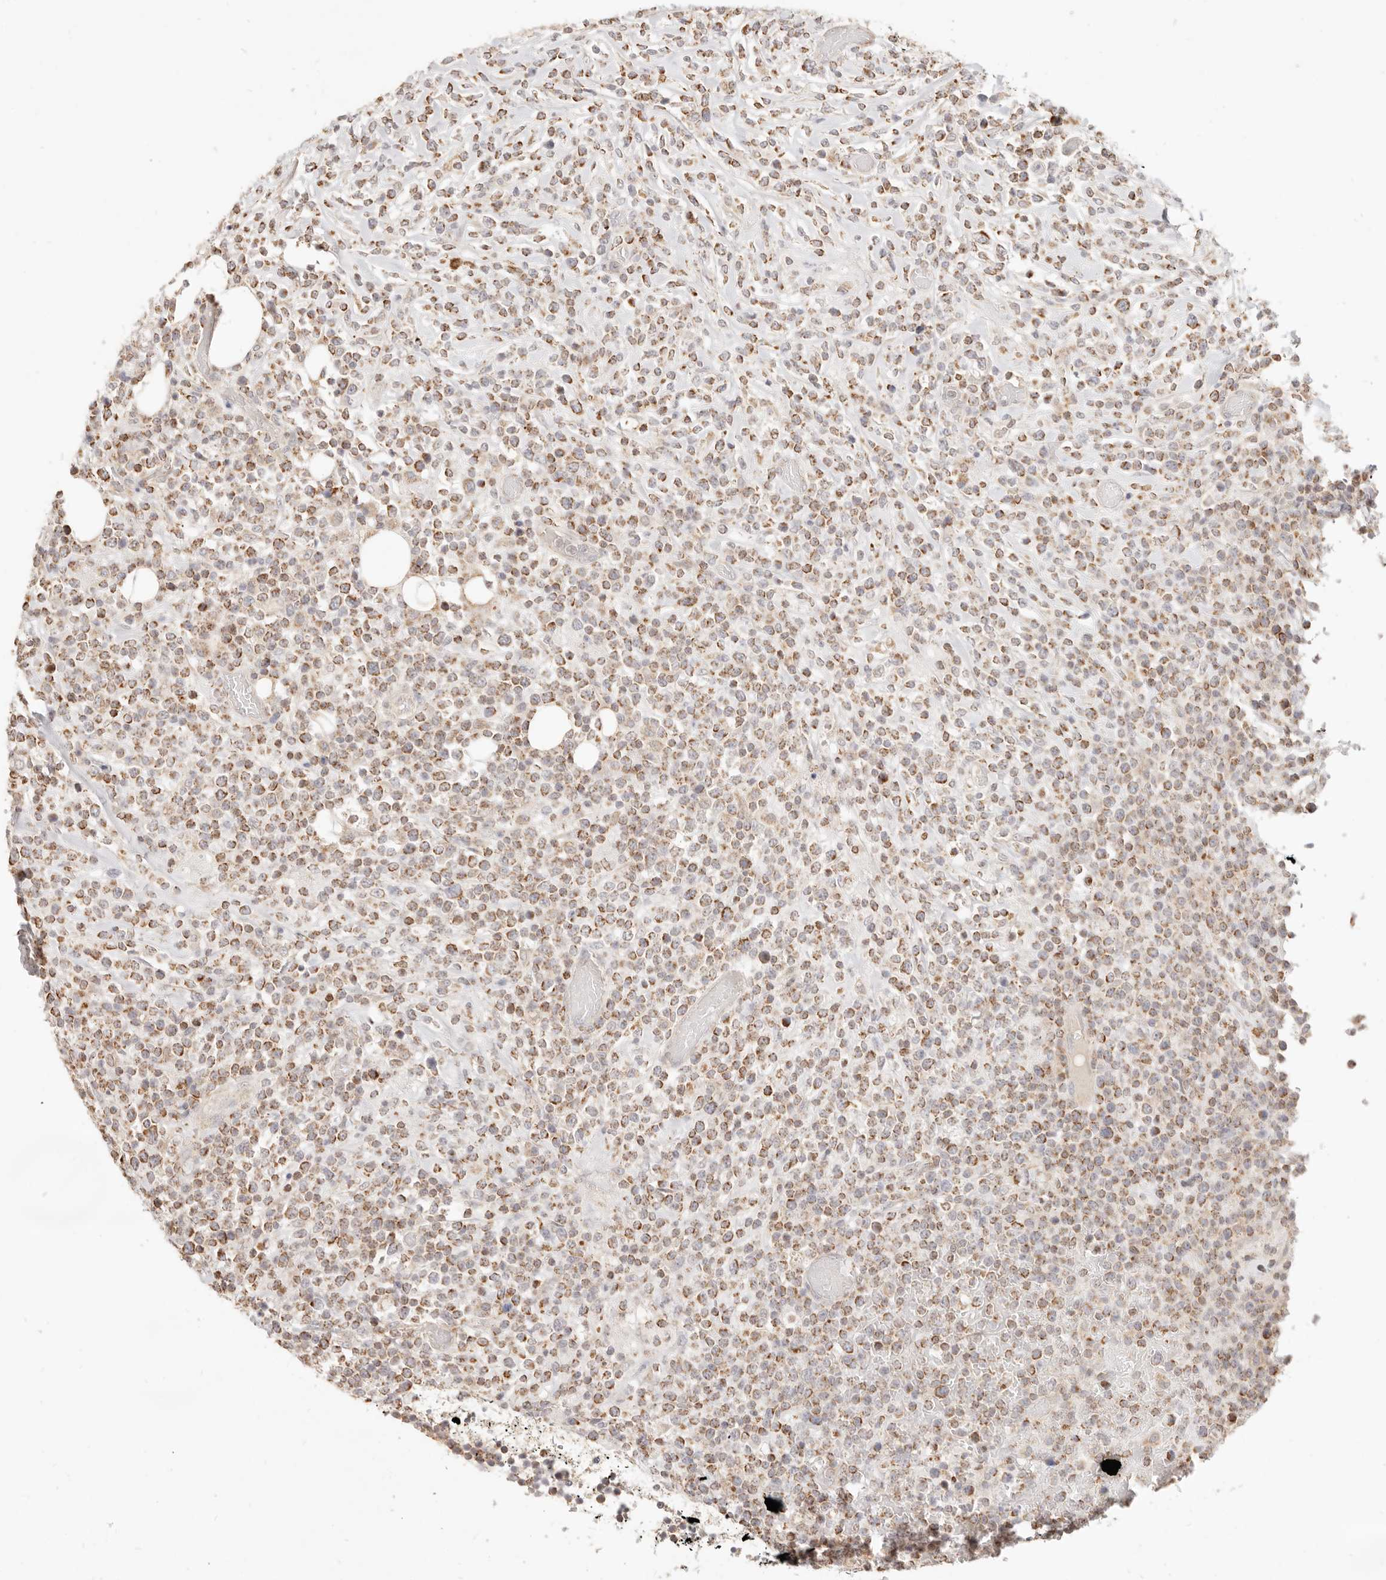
{"staining": {"intensity": "moderate", "quantity": ">75%", "location": "cytoplasmic/membranous"}, "tissue": "lymphoma", "cell_type": "Tumor cells", "image_type": "cancer", "snomed": [{"axis": "morphology", "description": "Malignant lymphoma, non-Hodgkin's type, High grade"}, {"axis": "topography", "description": "Colon"}], "caption": "This is an image of IHC staining of high-grade malignant lymphoma, non-Hodgkin's type, which shows moderate staining in the cytoplasmic/membranous of tumor cells.", "gene": "CPLANE2", "patient": {"sex": "female", "age": 53}}